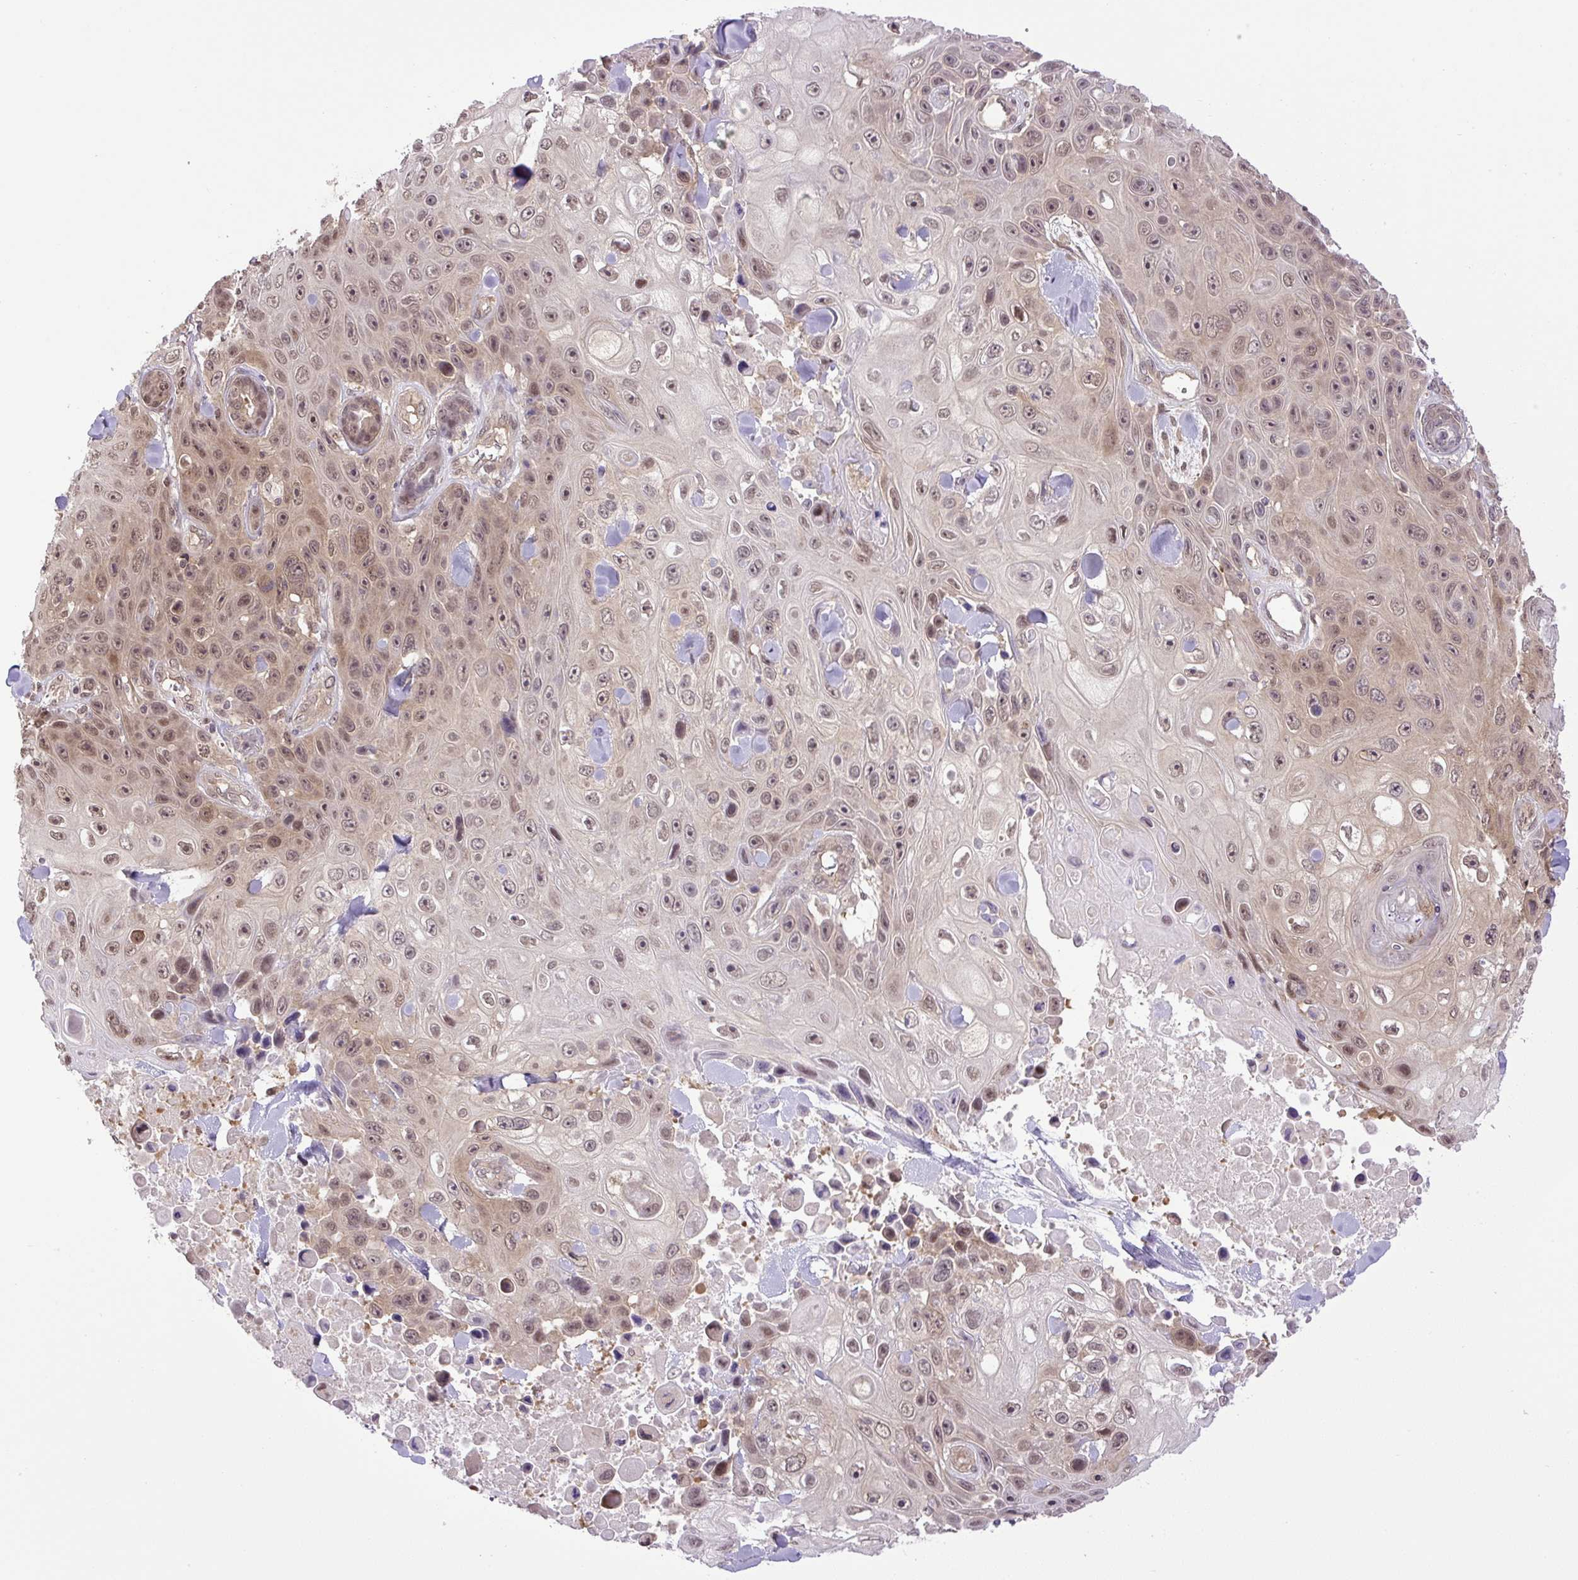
{"staining": {"intensity": "moderate", "quantity": "25%-75%", "location": "nuclear"}, "tissue": "skin cancer", "cell_type": "Tumor cells", "image_type": "cancer", "snomed": [{"axis": "morphology", "description": "Squamous cell carcinoma, NOS"}, {"axis": "topography", "description": "Skin"}], "caption": "A medium amount of moderate nuclear positivity is present in approximately 25%-75% of tumor cells in skin squamous cell carcinoma tissue.", "gene": "SGTA", "patient": {"sex": "male", "age": 82}}